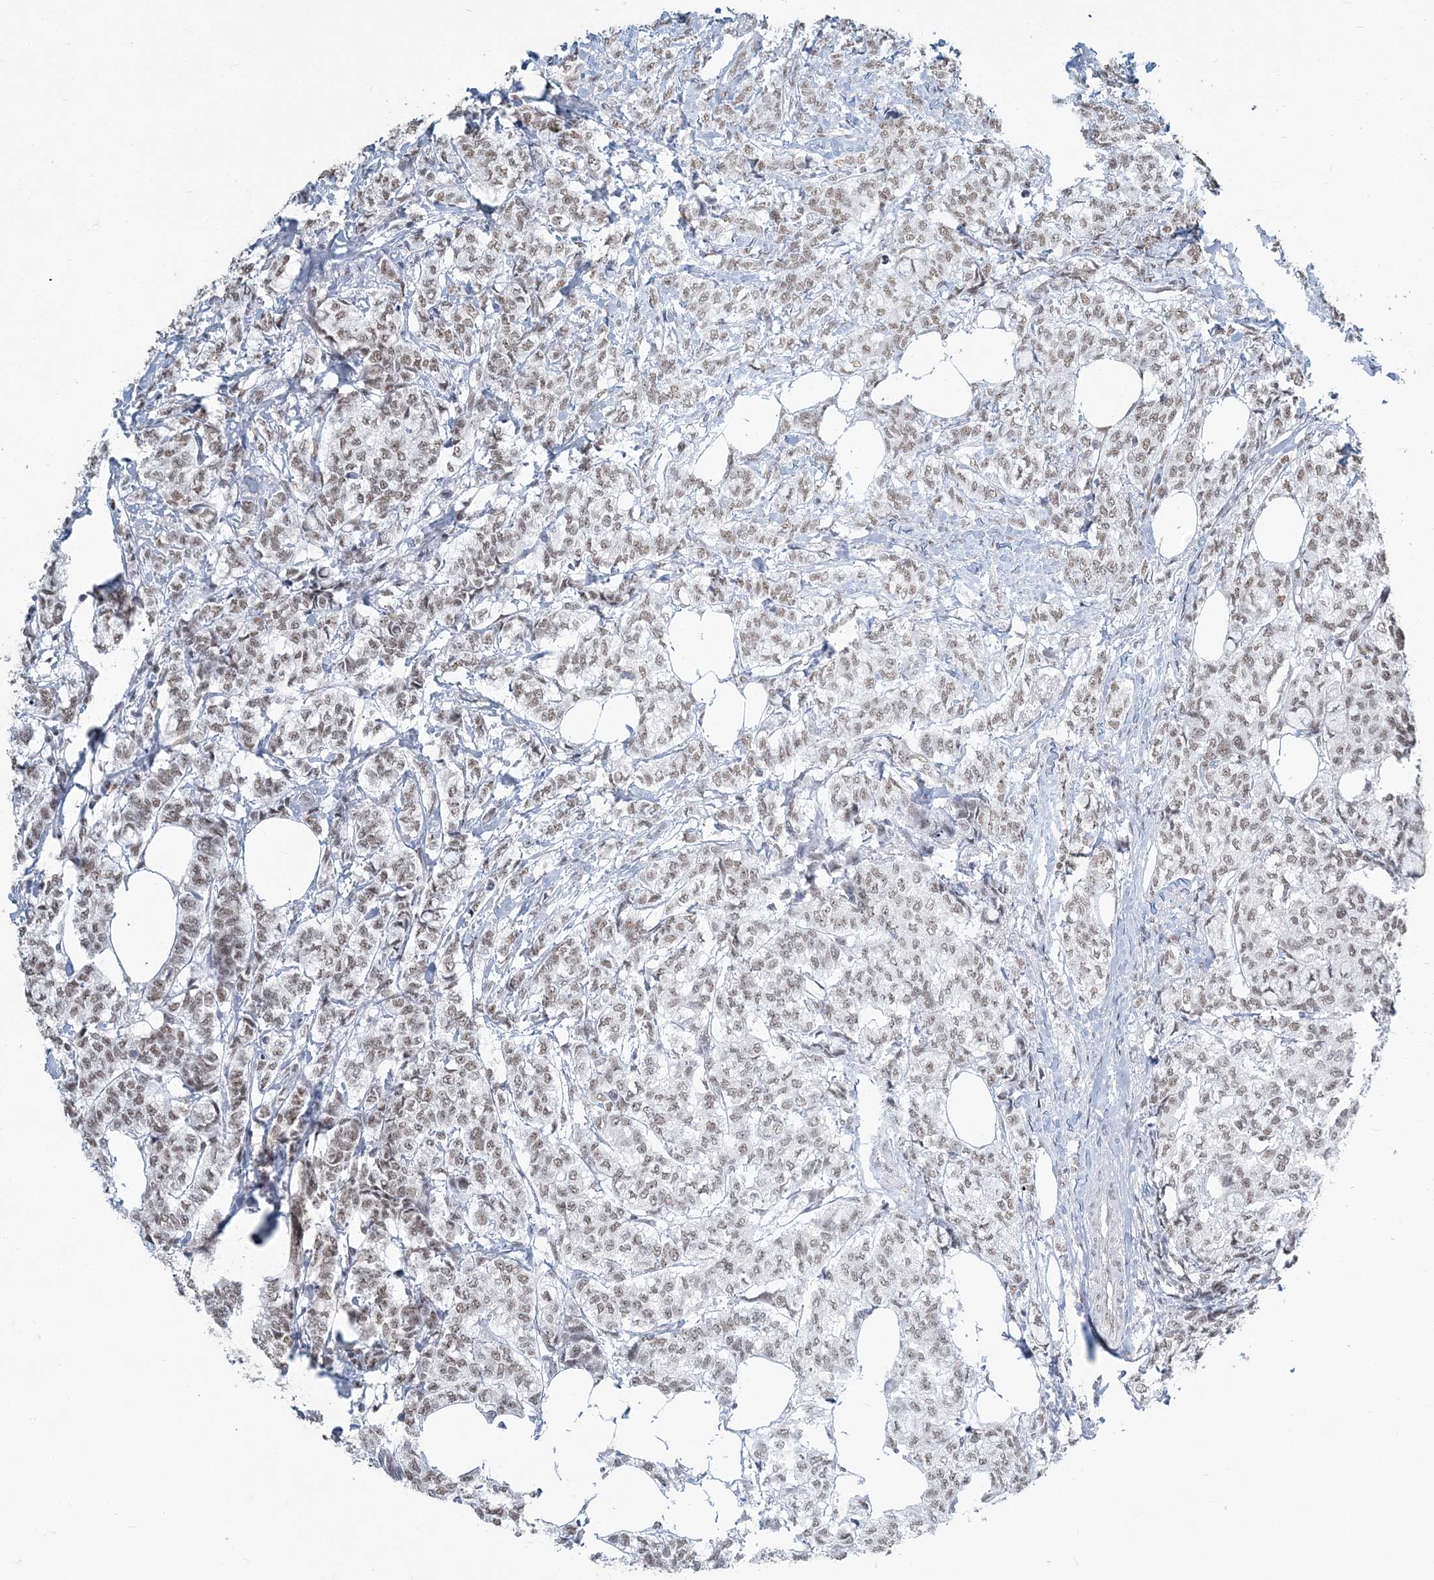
{"staining": {"intensity": "moderate", "quantity": "25%-75%", "location": "nuclear"}, "tissue": "breast cancer", "cell_type": "Tumor cells", "image_type": "cancer", "snomed": [{"axis": "morphology", "description": "Lobular carcinoma"}, {"axis": "topography", "description": "Breast"}], "caption": "Breast cancer (lobular carcinoma) was stained to show a protein in brown. There is medium levels of moderate nuclear staining in approximately 25%-75% of tumor cells. (Brightfield microscopy of DAB IHC at high magnification).", "gene": "PLRG1", "patient": {"sex": "female", "age": 60}}